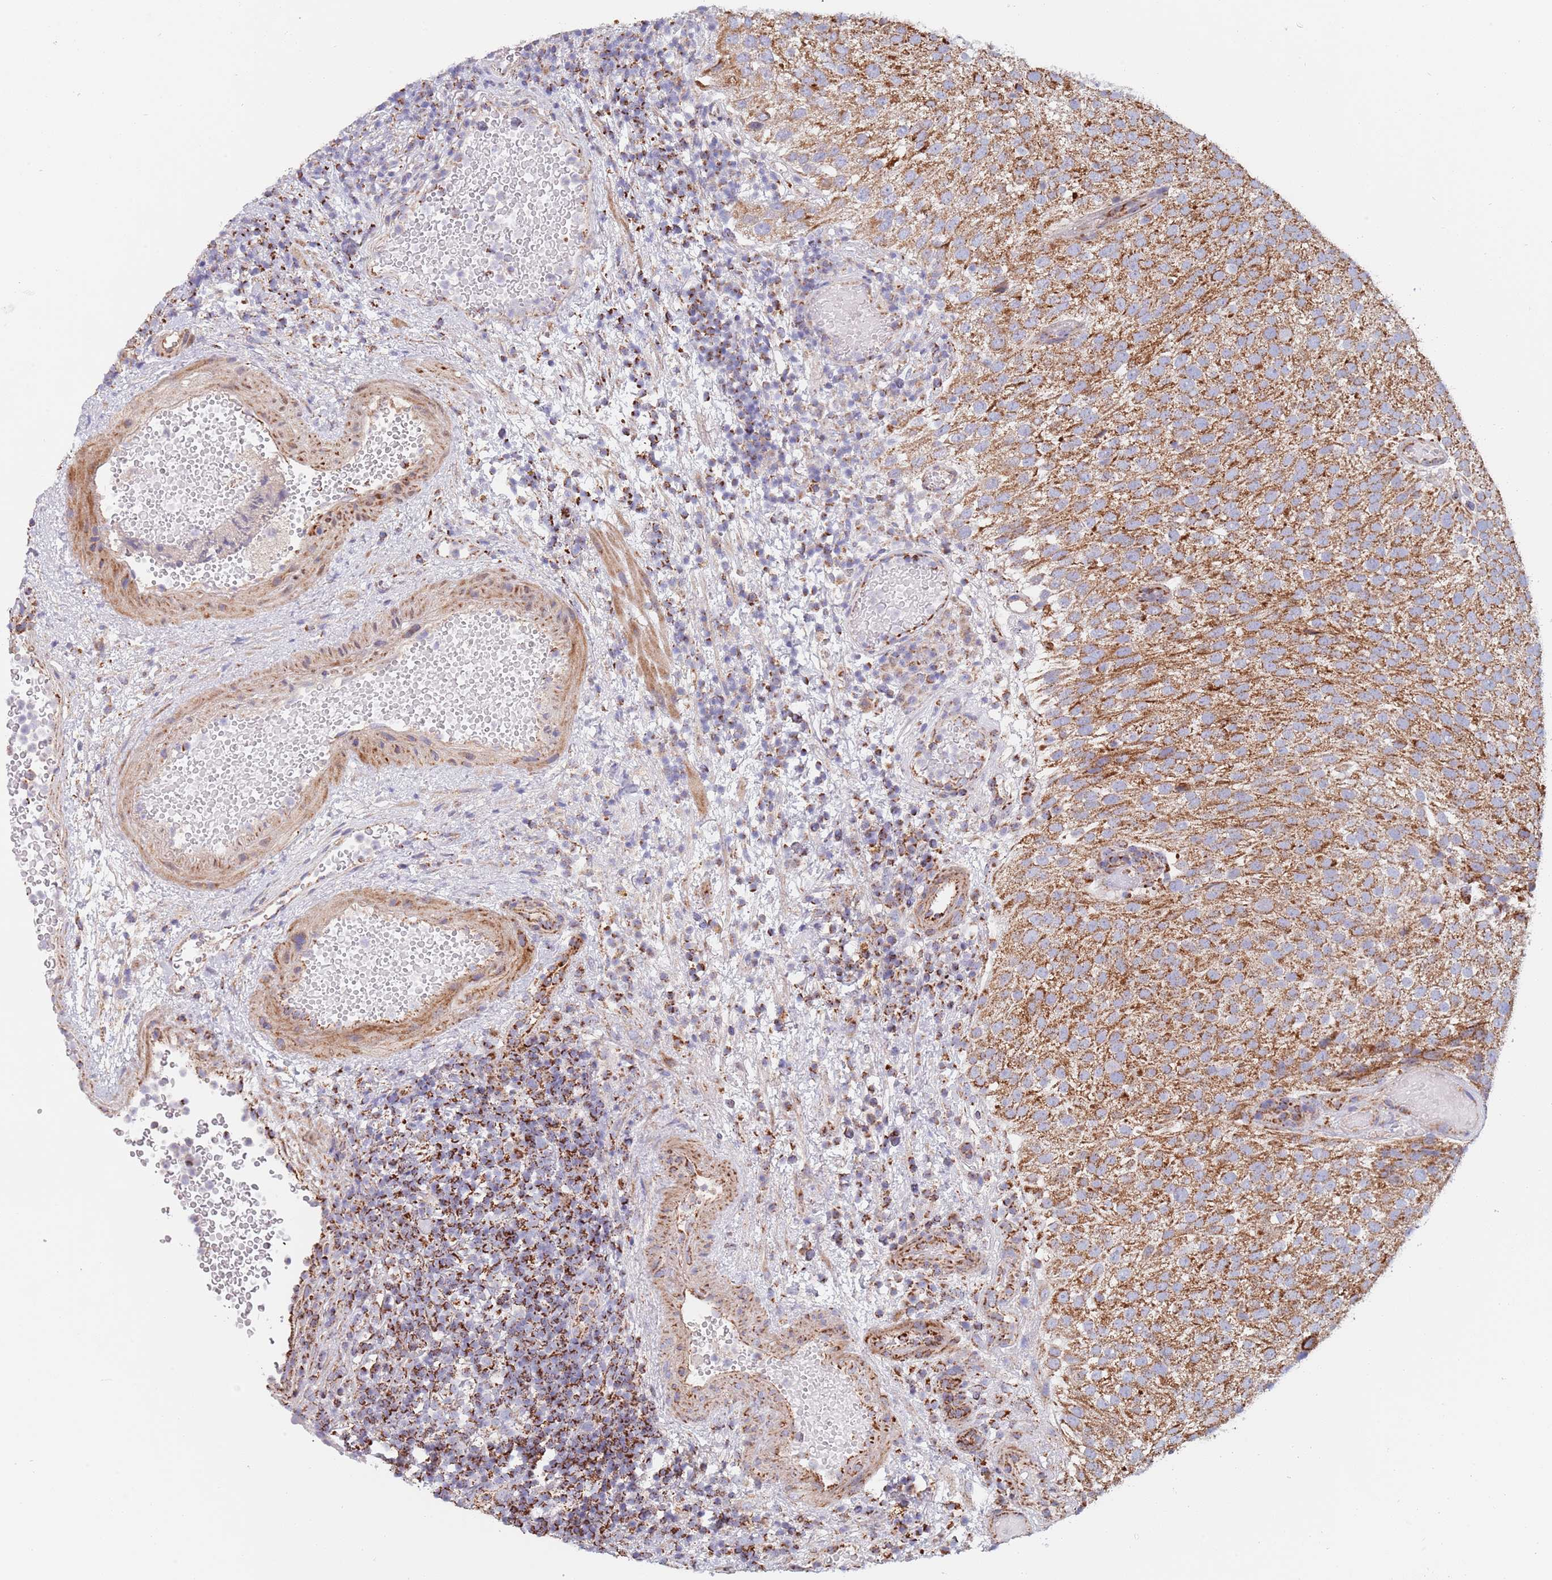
{"staining": {"intensity": "strong", "quantity": ">75%", "location": "cytoplasmic/membranous"}, "tissue": "urothelial cancer", "cell_type": "Tumor cells", "image_type": "cancer", "snomed": [{"axis": "morphology", "description": "Urothelial carcinoma, Low grade"}, {"axis": "topography", "description": "Urinary bladder"}], "caption": "Approximately >75% of tumor cells in low-grade urothelial carcinoma exhibit strong cytoplasmic/membranous protein staining as visualized by brown immunohistochemical staining.", "gene": "PGP", "patient": {"sex": "male", "age": 78}}